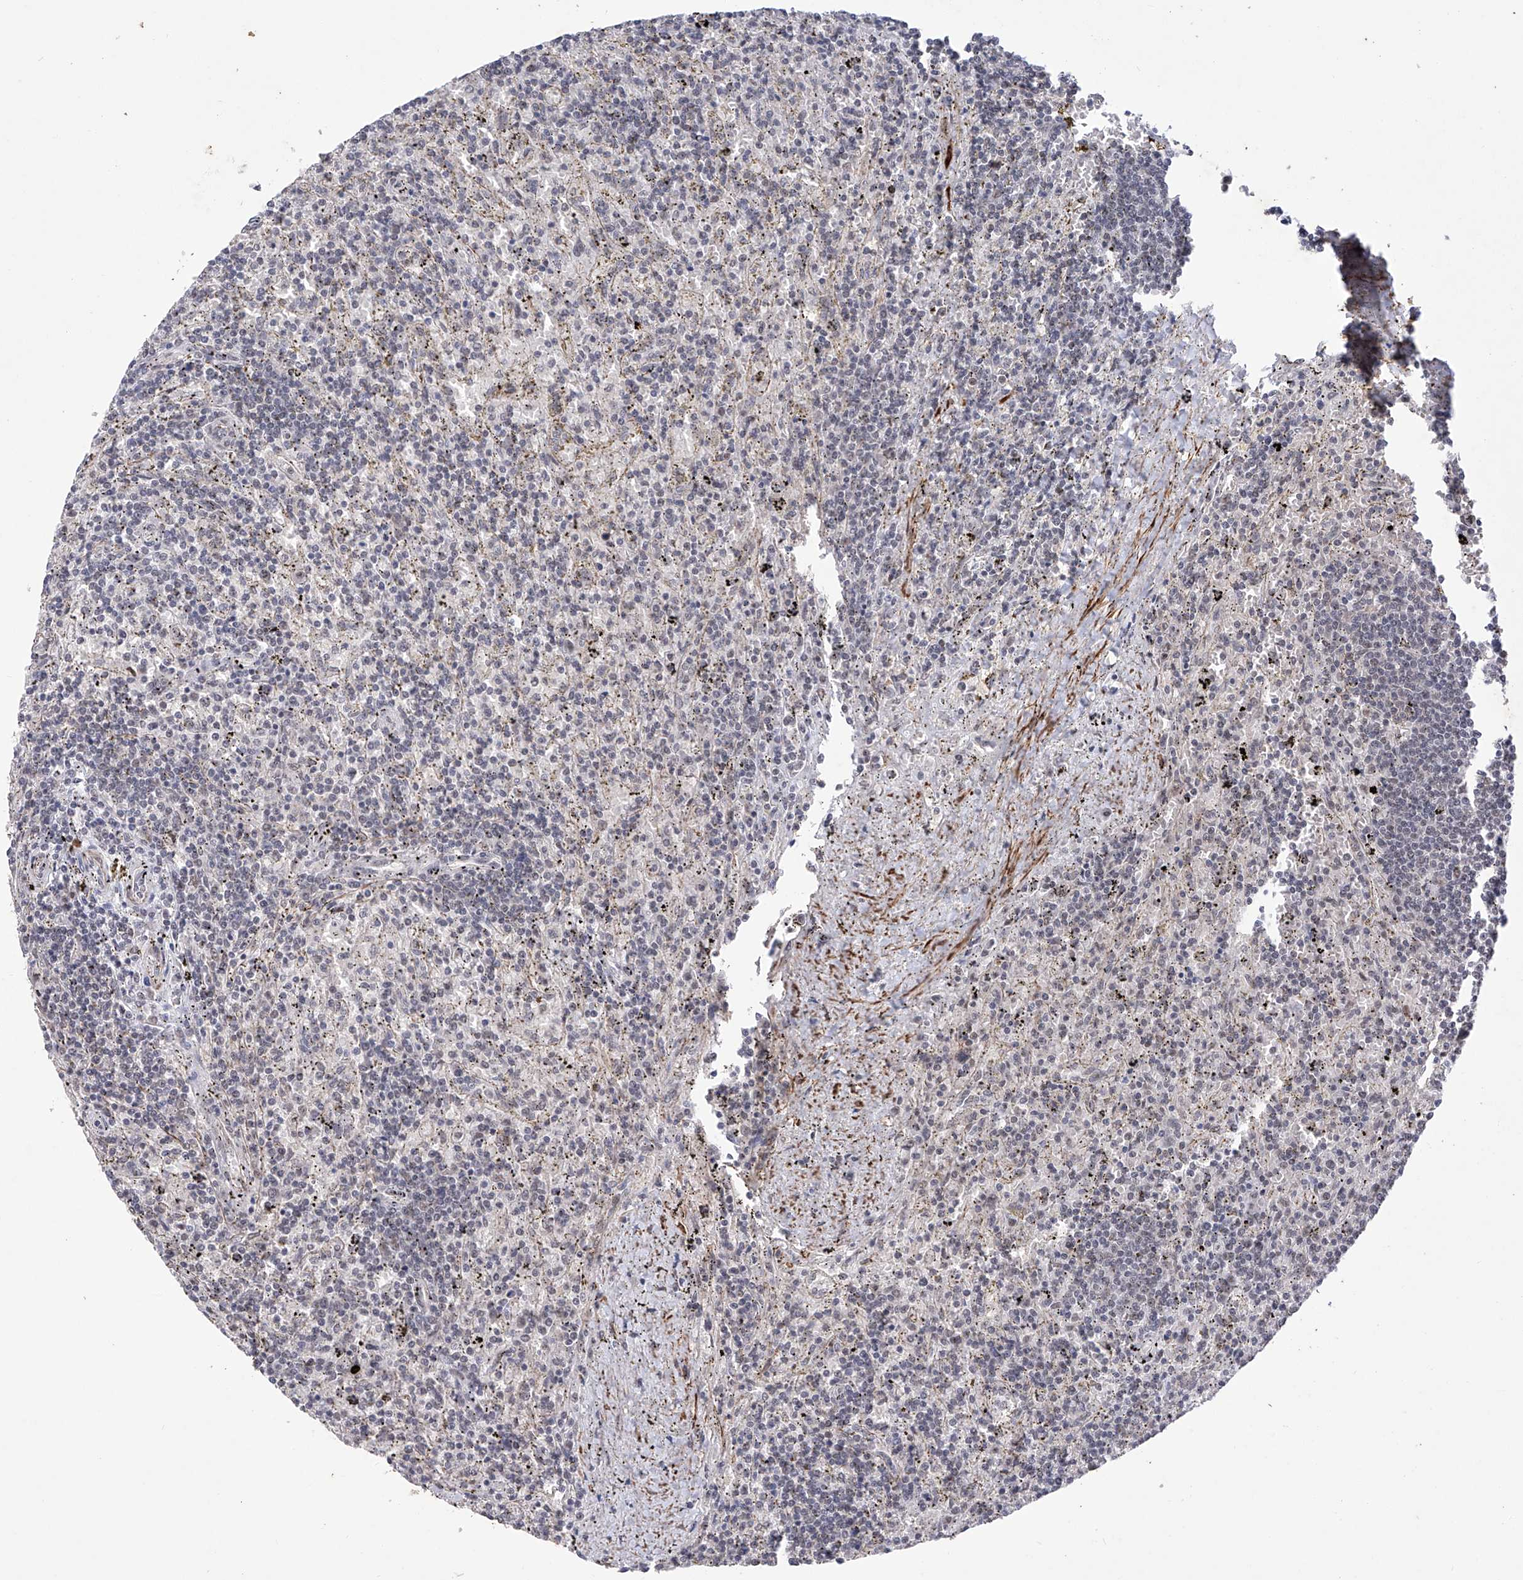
{"staining": {"intensity": "negative", "quantity": "none", "location": "none"}, "tissue": "lymphoma", "cell_type": "Tumor cells", "image_type": "cancer", "snomed": [{"axis": "morphology", "description": "Malignant lymphoma, non-Hodgkin's type, Low grade"}, {"axis": "topography", "description": "Spleen"}], "caption": "There is no significant staining in tumor cells of malignant lymphoma, non-Hodgkin's type (low-grade). Nuclei are stained in blue.", "gene": "NFATC4", "patient": {"sex": "male", "age": 76}}